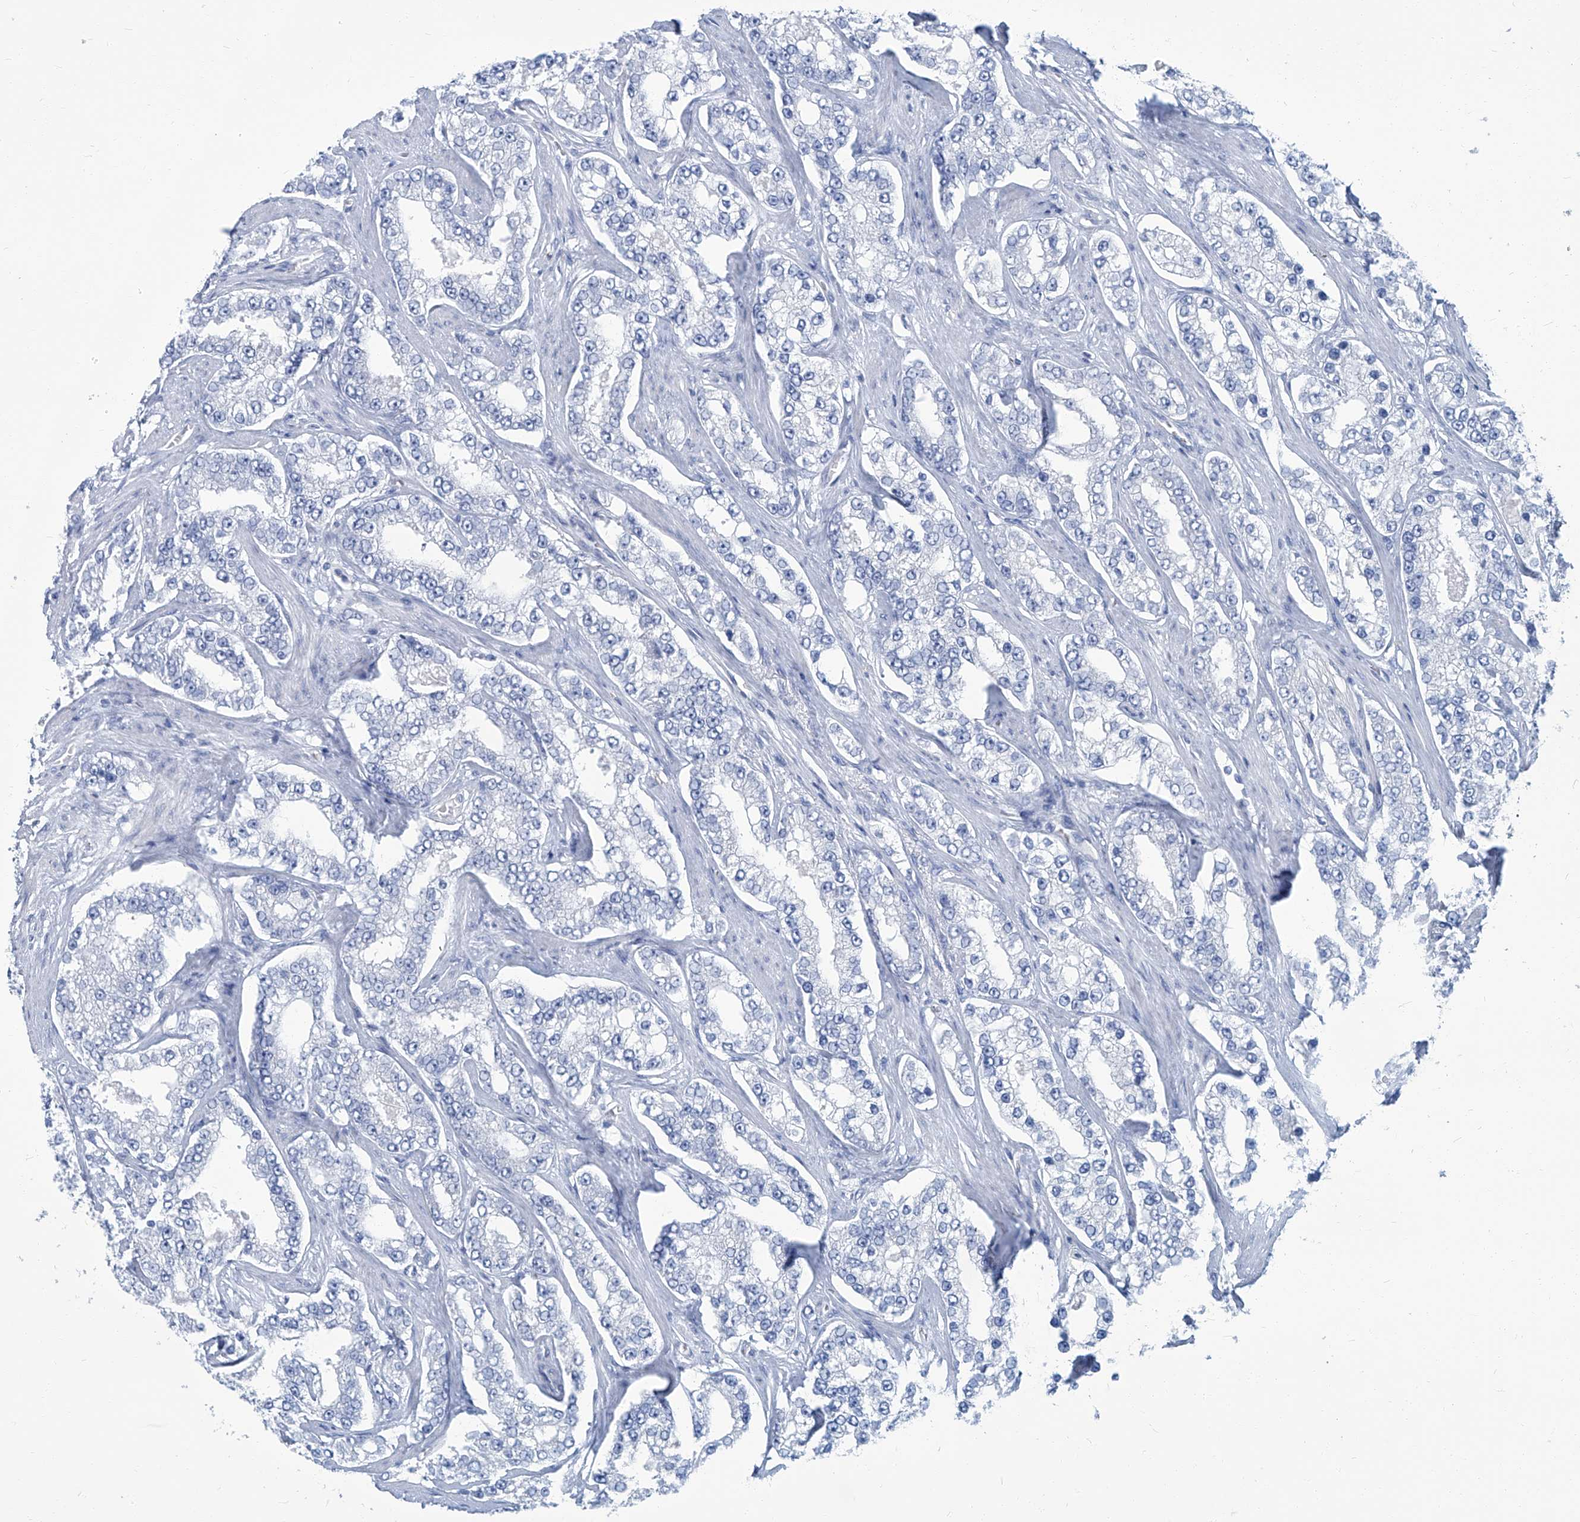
{"staining": {"intensity": "negative", "quantity": "none", "location": "none"}, "tissue": "prostate cancer", "cell_type": "Tumor cells", "image_type": "cancer", "snomed": [{"axis": "morphology", "description": "Normal tissue, NOS"}, {"axis": "morphology", "description": "Adenocarcinoma, High grade"}, {"axis": "topography", "description": "Prostate"}], "caption": "High power microscopy photomicrograph of an immunohistochemistry (IHC) histopathology image of prostate adenocarcinoma (high-grade), revealing no significant expression in tumor cells.", "gene": "PFKL", "patient": {"sex": "male", "age": 83}}